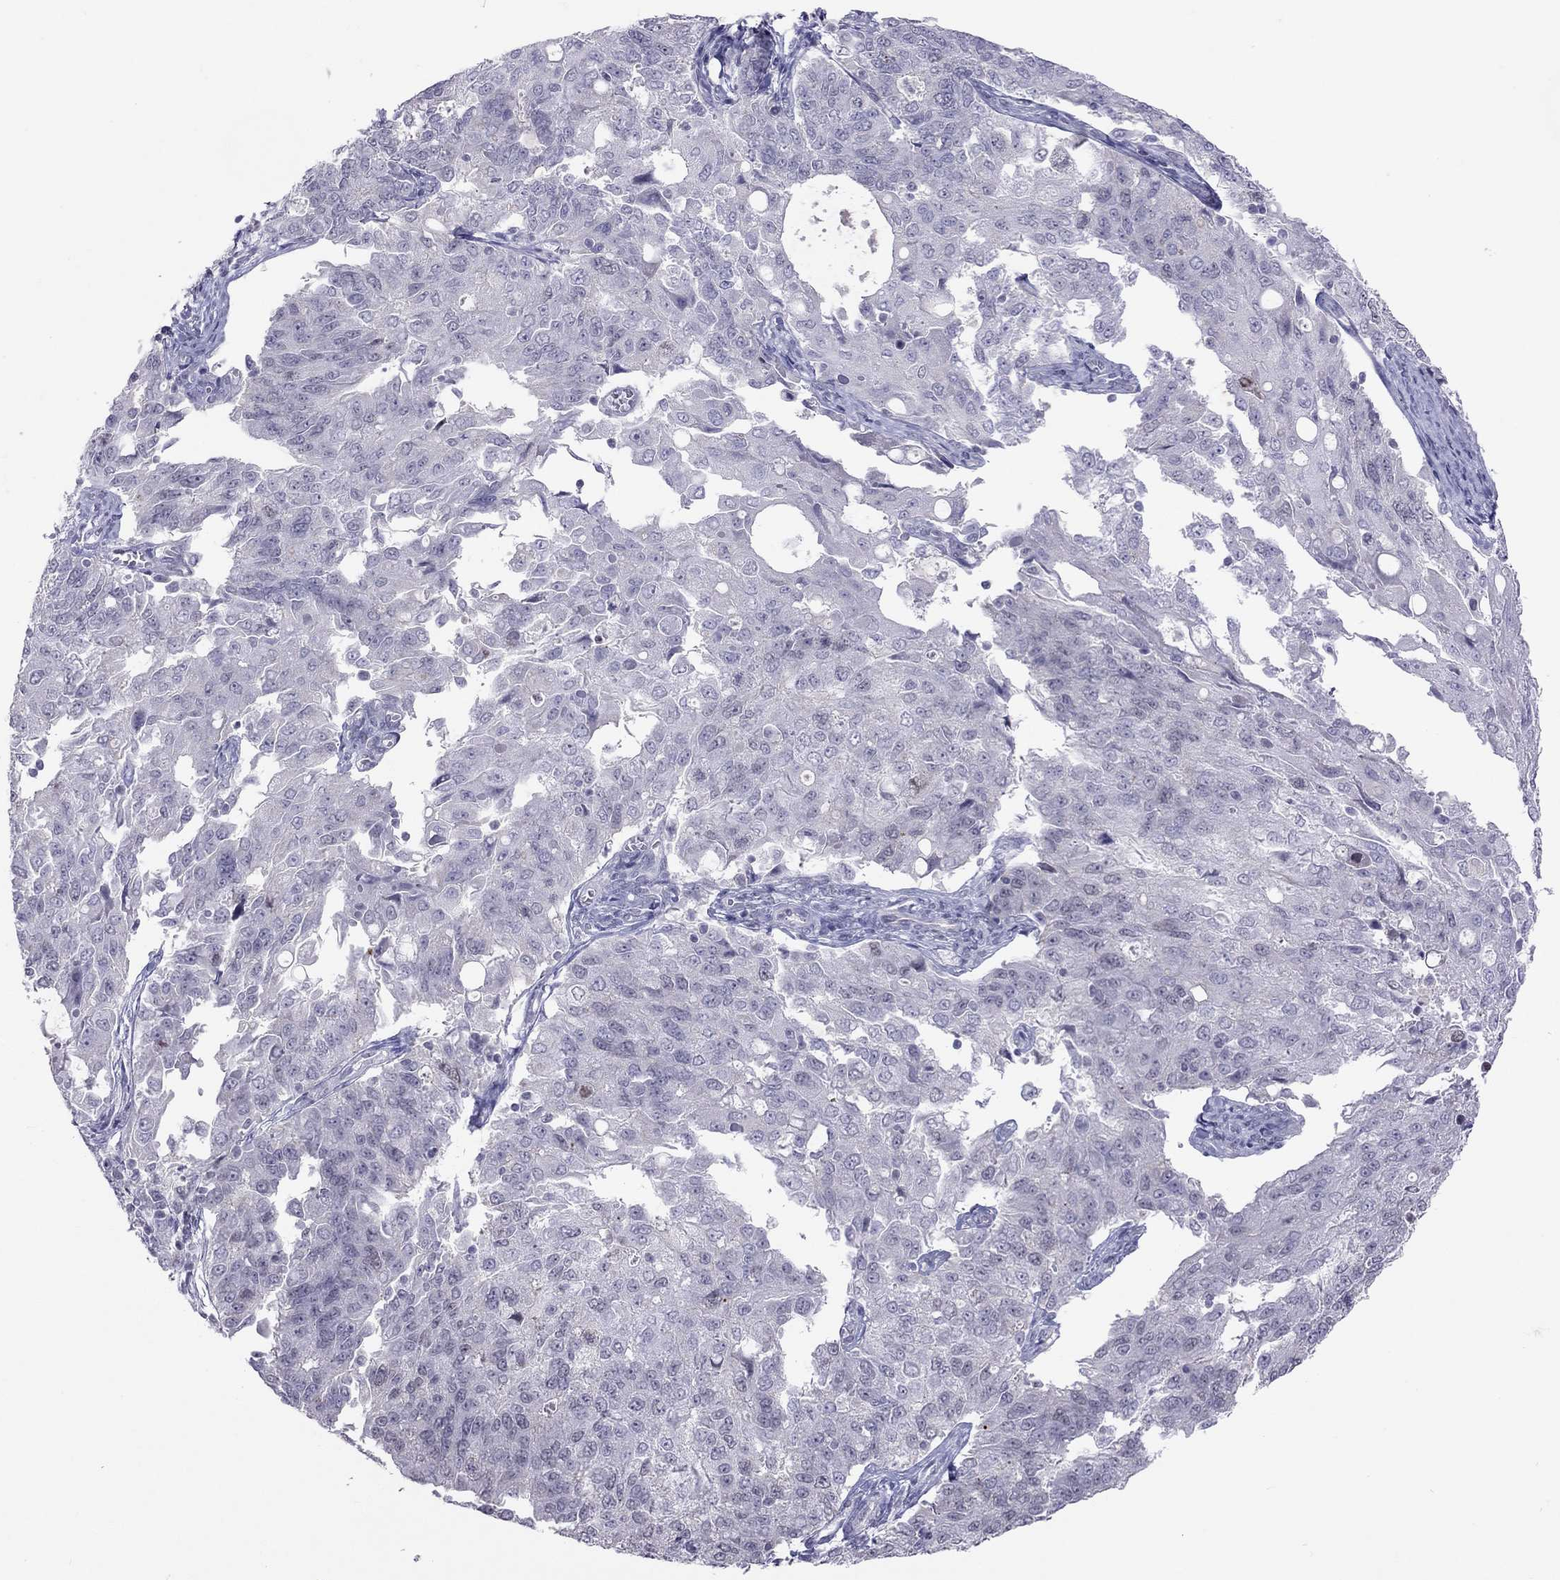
{"staining": {"intensity": "negative", "quantity": "none", "location": "none"}, "tissue": "endometrial cancer", "cell_type": "Tumor cells", "image_type": "cancer", "snomed": [{"axis": "morphology", "description": "Adenocarcinoma, NOS"}, {"axis": "topography", "description": "Endometrium"}], "caption": "There is no significant staining in tumor cells of endometrial cancer (adenocarcinoma).", "gene": "JHY", "patient": {"sex": "female", "age": 43}}